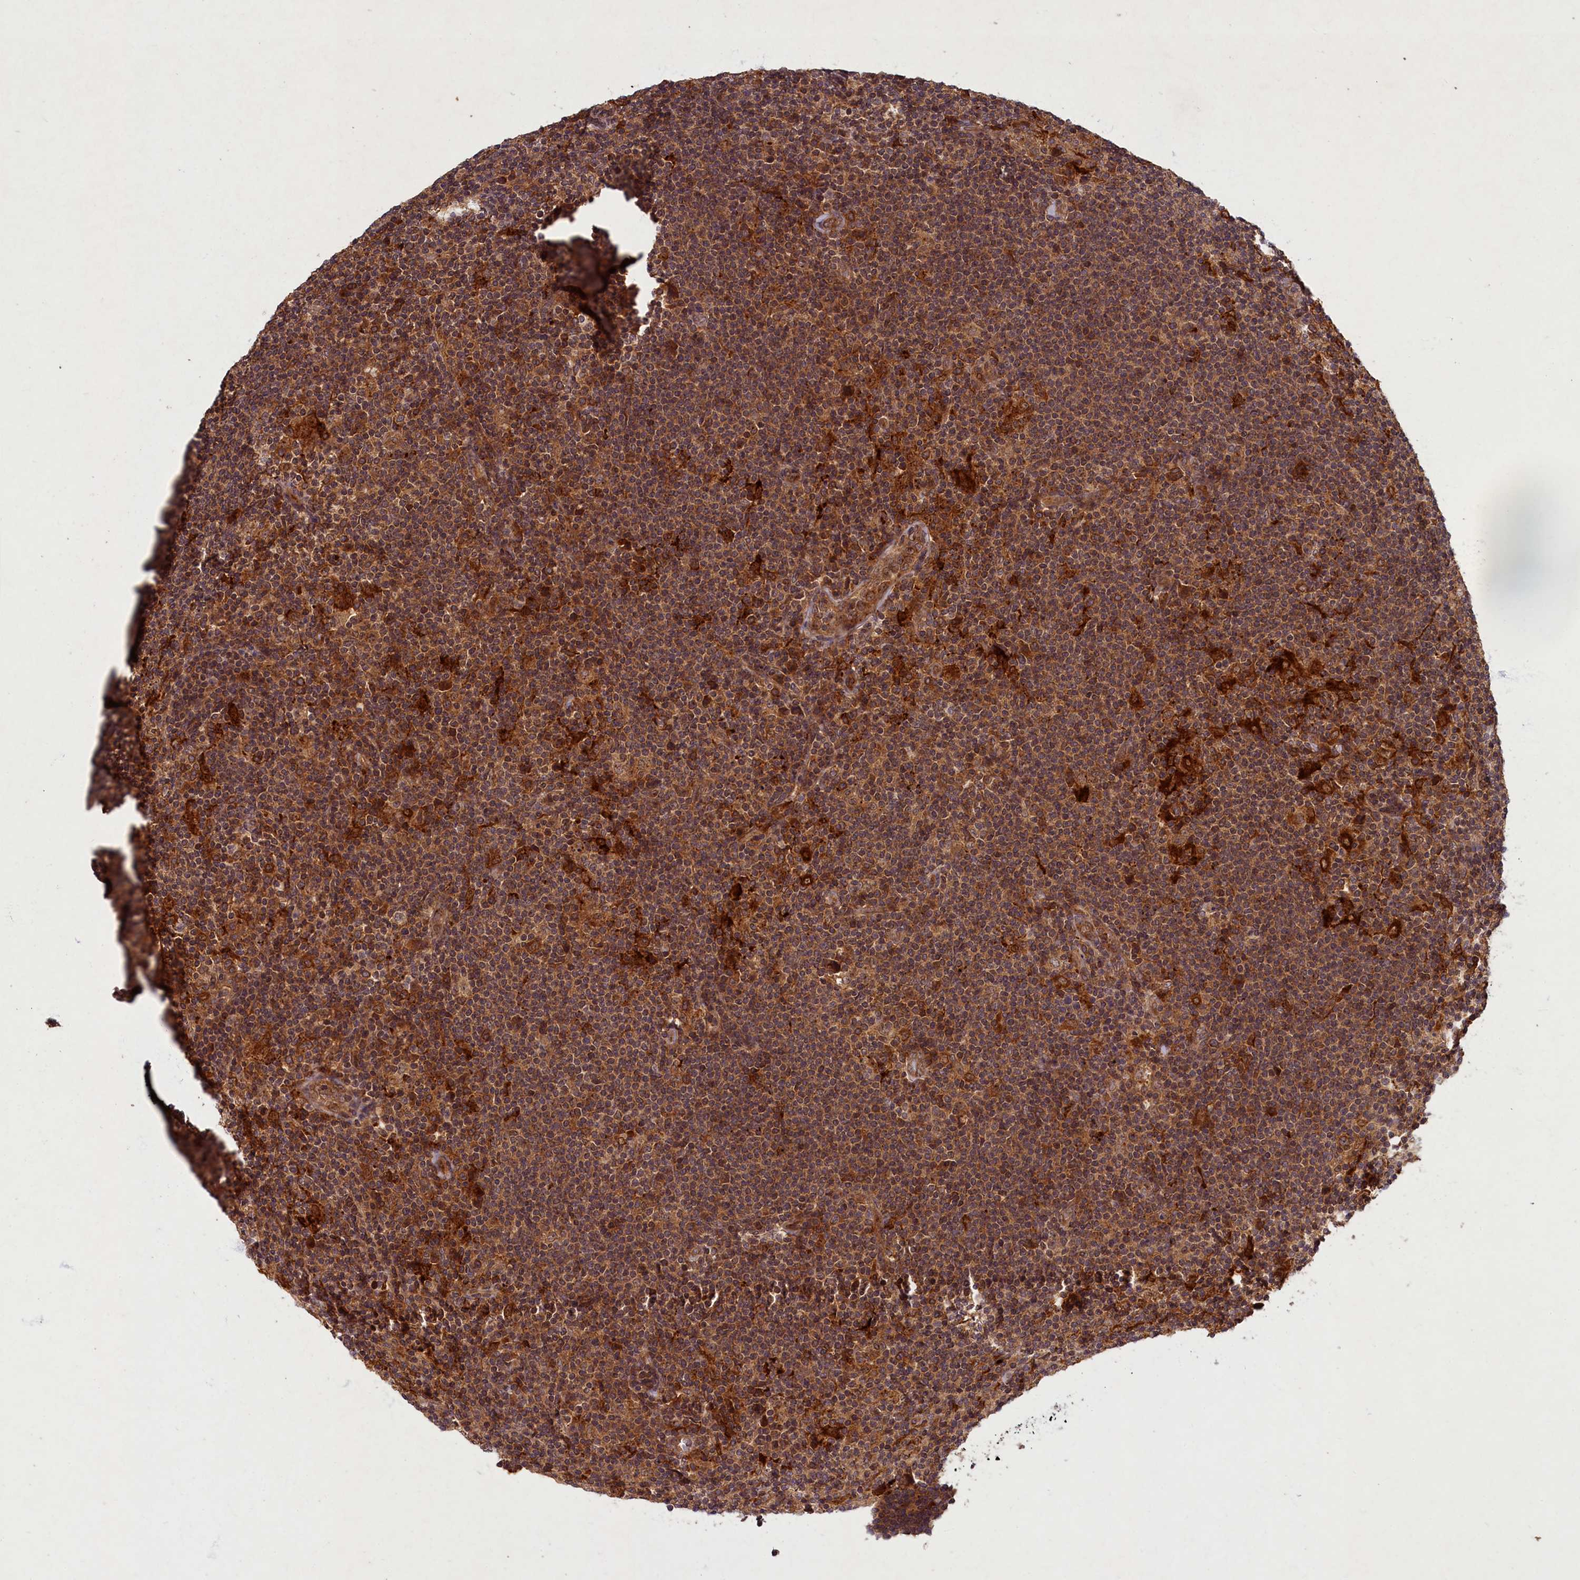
{"staining": {"intensity": "moderate", "quantity": ">75%", "location": "cytoplasmic/membranous"}, "tissue": "lymphoma", "cell_type": "Tumor cells", "image_type": "cancer", "snomed": [{"axis": "morphology", "description": "Hodgkin's disease, NOS"}, {"axis": "topography", "description": "Lymph node"}], "caption": "Hodgkin's disease stained with a protein marker demonstrates moderate staining in tumor cells.", "gene": "BICD1", "patient": {"sex": "female", "age": 57}}